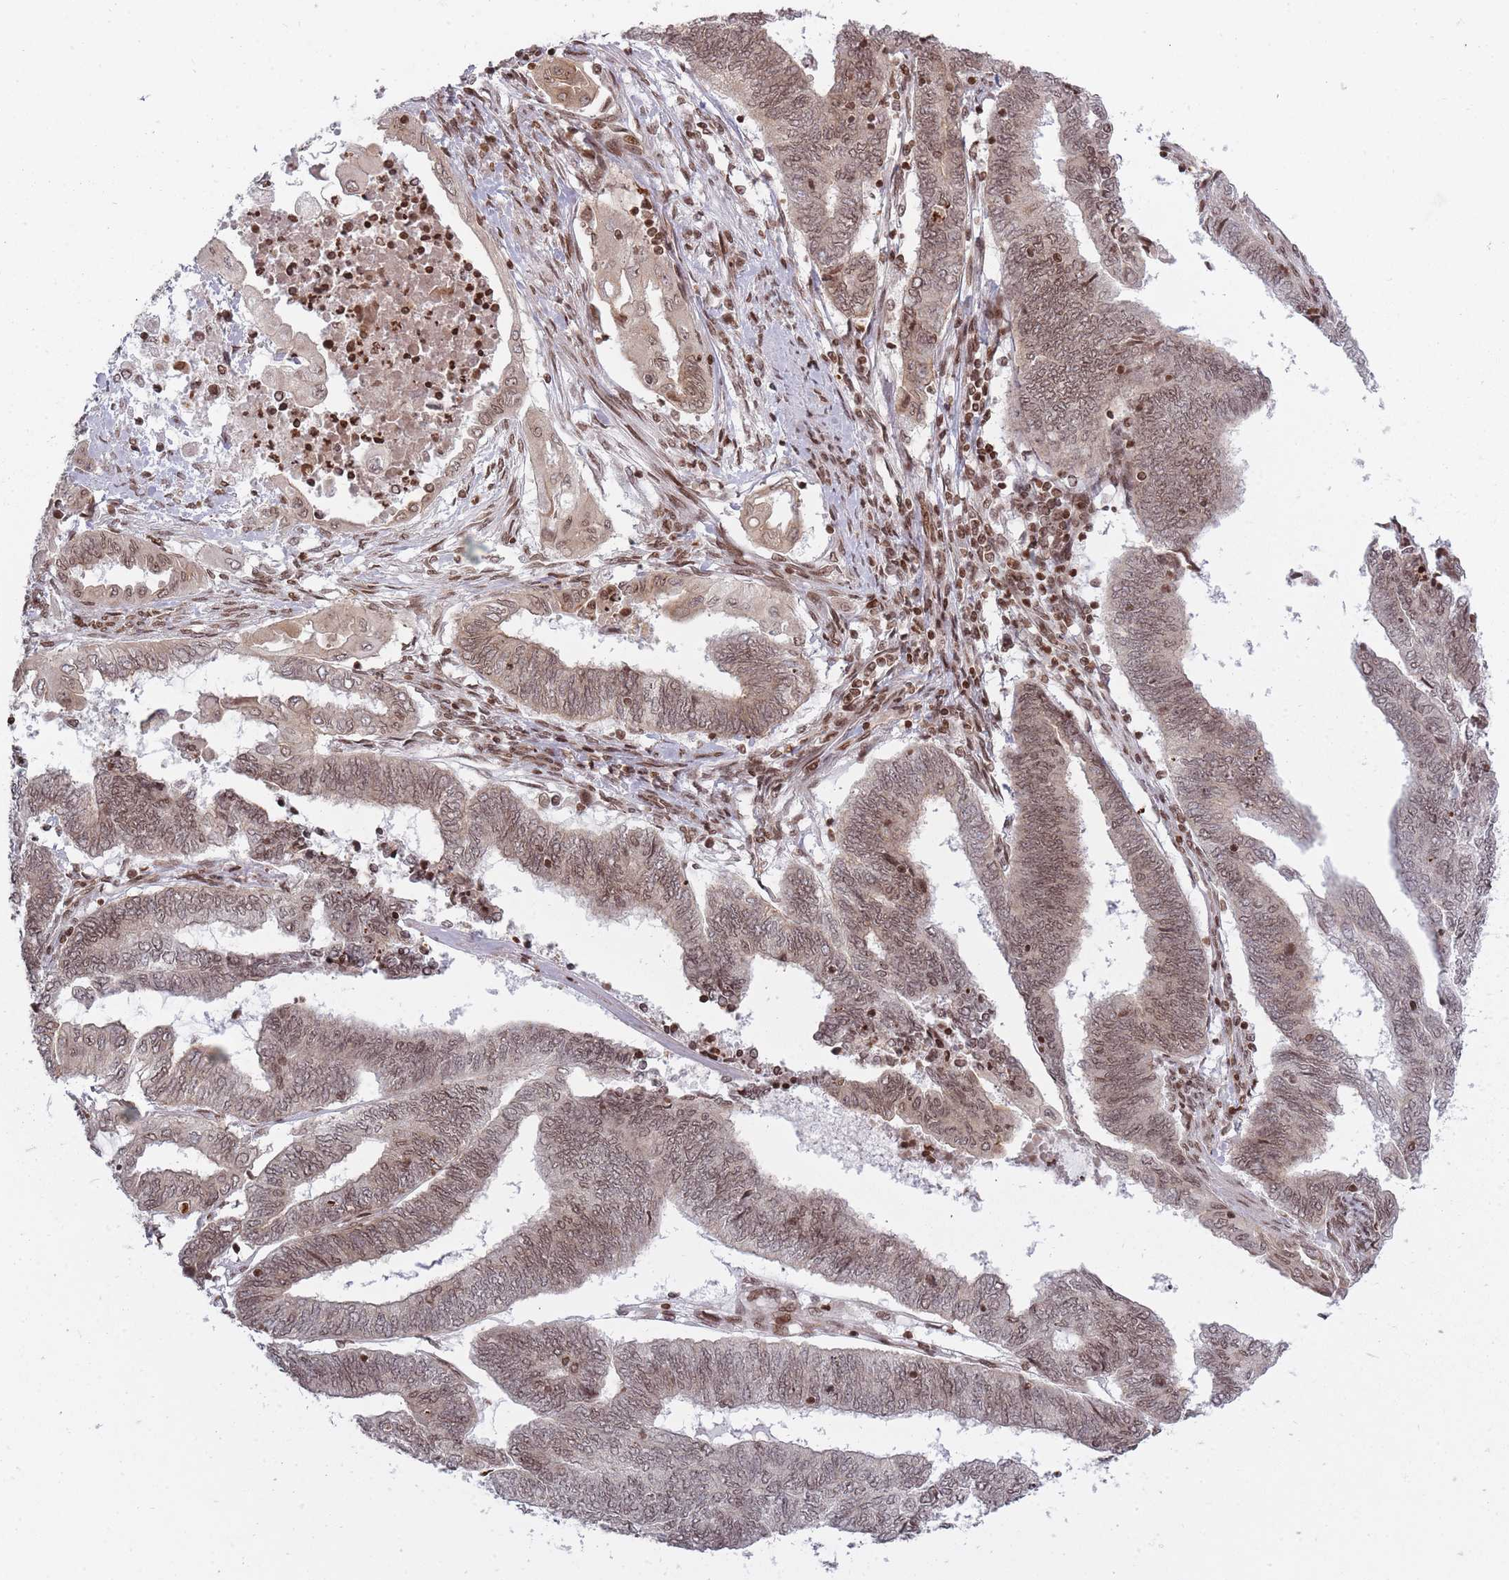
{"staining": {"intensity": "moderate", "quantity": ">75%", "location": "nuclear"}, "tissue": "endometrial cancer", "cell_type": "Tumor cells", "image_type": "cancer", "snomed": [{"axis": "morphology", "description": "Adenocarcinoma, NOS"}, {"axis": "topography", "description": "Uterus"}, {"axis": "topography", "description": "Endometrium"}], "caption": "An image showing moderate nuclear expression in about >75% of tumor cells in adenocarcinoma (endometrial), as visualized by brown immunohistochemical staining.", "gene": "TMC6", "patient": {"sex": "female", "age": 70}}